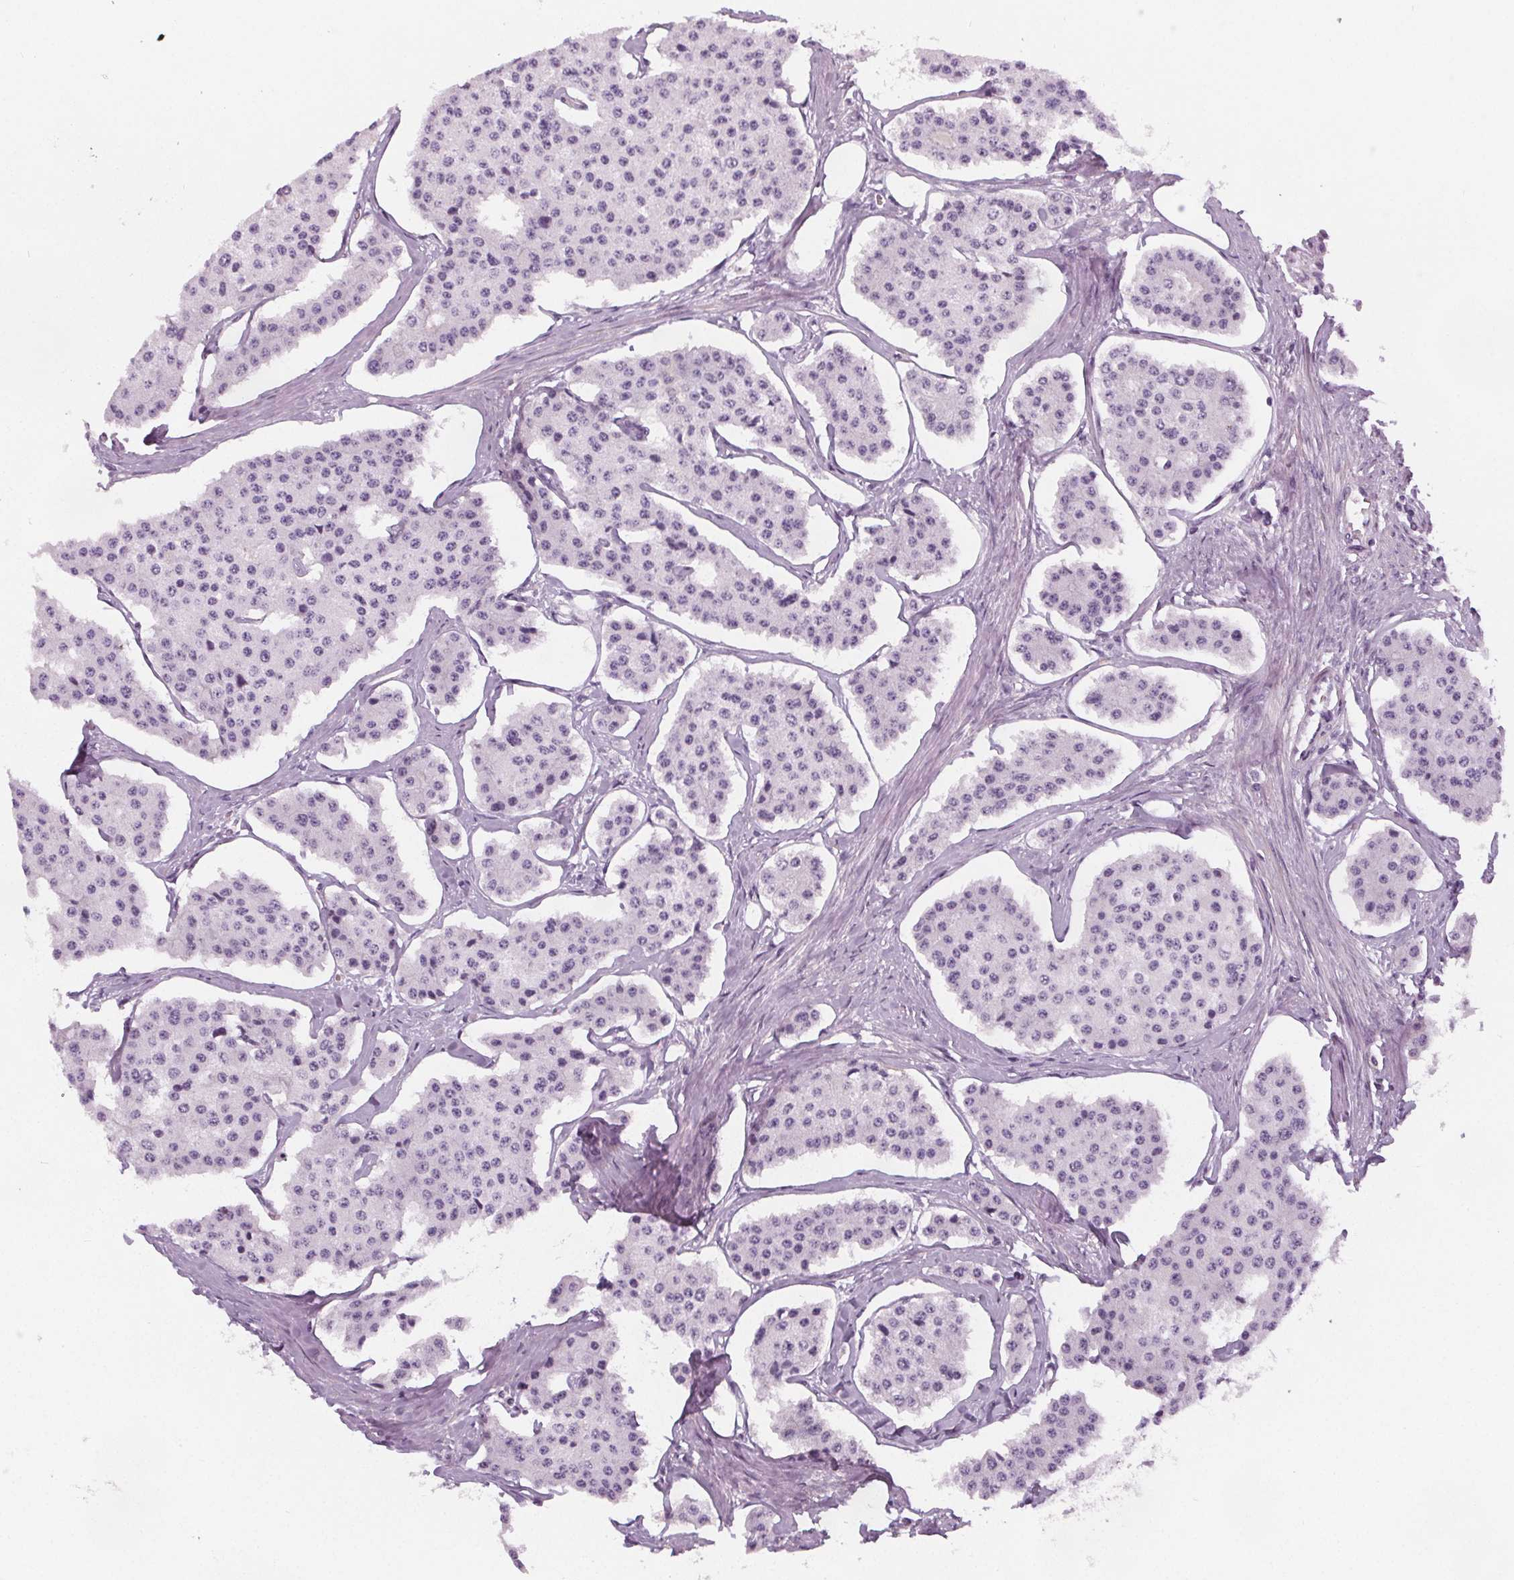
{"staining": {"intensity": "negative", "quantity": "none", "location": "none"}, "tissue": "carcinoid", "cell_type": "Tumor cells", "image_type": "cancer", "snomed": [{"axis": "morphology", "description": "Carcinoid, malignant, NOS"}, {"axis": "topography", "description": "Small intestine"}], "caption": "Immunohistochemistry (IHC) histopathology image of neoplastic tissue: carcinoid stained with DAB demonstrates no significant protein staining in tumor cells. (Stains: DAB (3,3'-diaminobenzidine) immunohistochemistry (IHC) with hematoxylin counter stain, Microscopy: brightfield microscopy at high magnification).", "gene": "SLC5A12", "patient": {"sex": "female", "age": 65}}